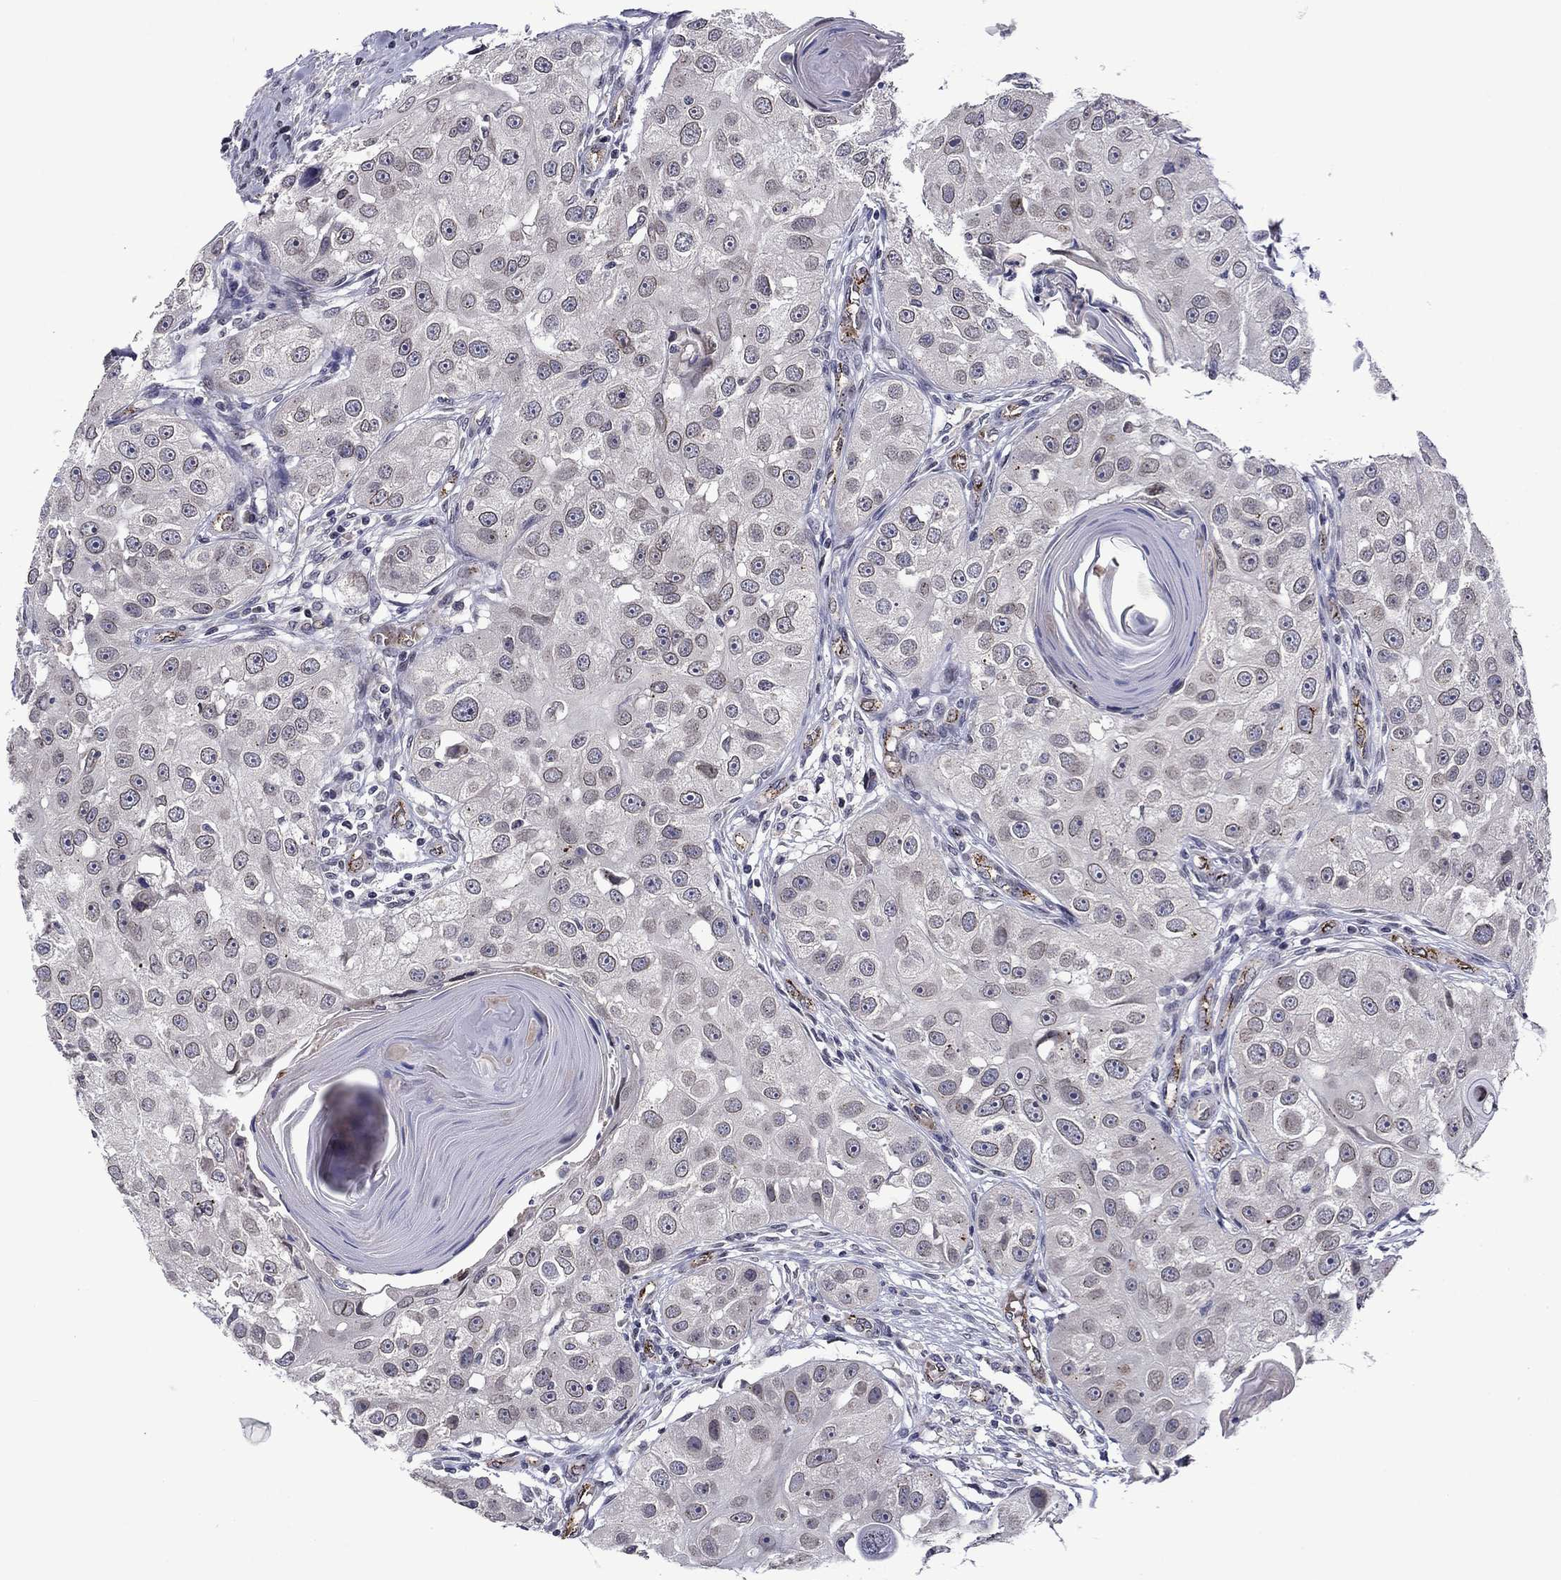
{"staining": {"intensity": "negative", "quantity": "none", "location": "none"}, "tissue": "head and neck cancer", "cell_type": "Tumor cells", "image_type": "cancer", "snomed": [{"axis": "morphology", "description": "Normal tissue, NOS"}, {"axis": "morphology", "description": "Squamous cell carcinoma, NOS"}, {"axis": "topography", "description": "Skeletal muscle"}, {"axis": "topography", "description": "Head-Neck"}], "caption": "There is no significant positivity in tumor cells of head and neck cancer (squamous cell carcinoma).", "gene": "SLITRK1", "patient": {"sex": "male", "age": 51}}